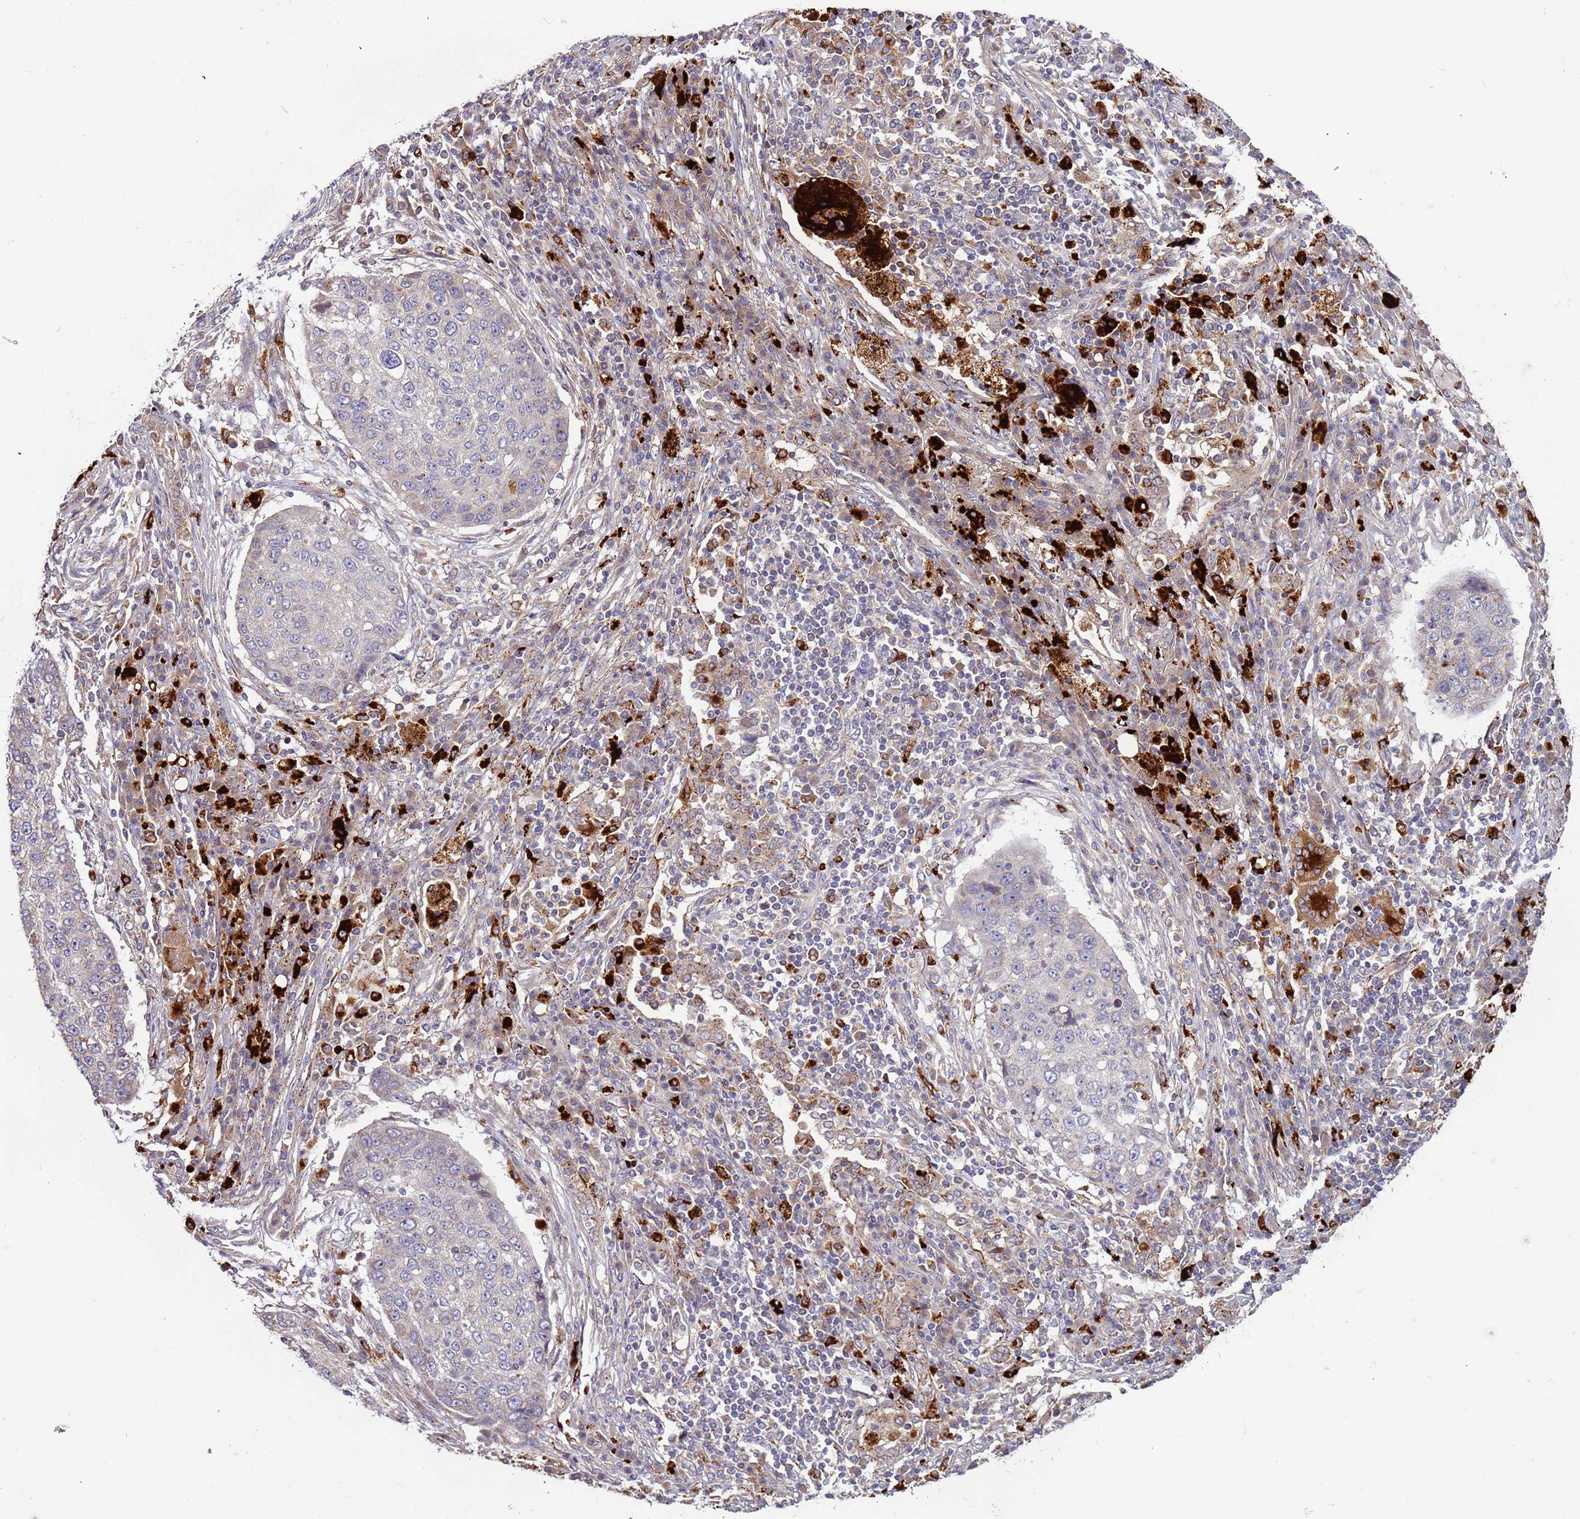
{"staining": {"intensity": "negative", "quantity": "none", "location": "none"}, "tissue": "lung cancer", "cell_type": "Tumor cells", "image_type": "cancer", "snomed": [{"axis": "morphology", "description": "Squamous cell carcinoma, NOS"}, {"axis": "topography", "description": "Lung"}], "caption": "Tumor cells show no significant protein positivity in lung cancer (squamous cell carcinoma).", "gene": "VPS36", "patient": {"sex": "female", "age": 63}}